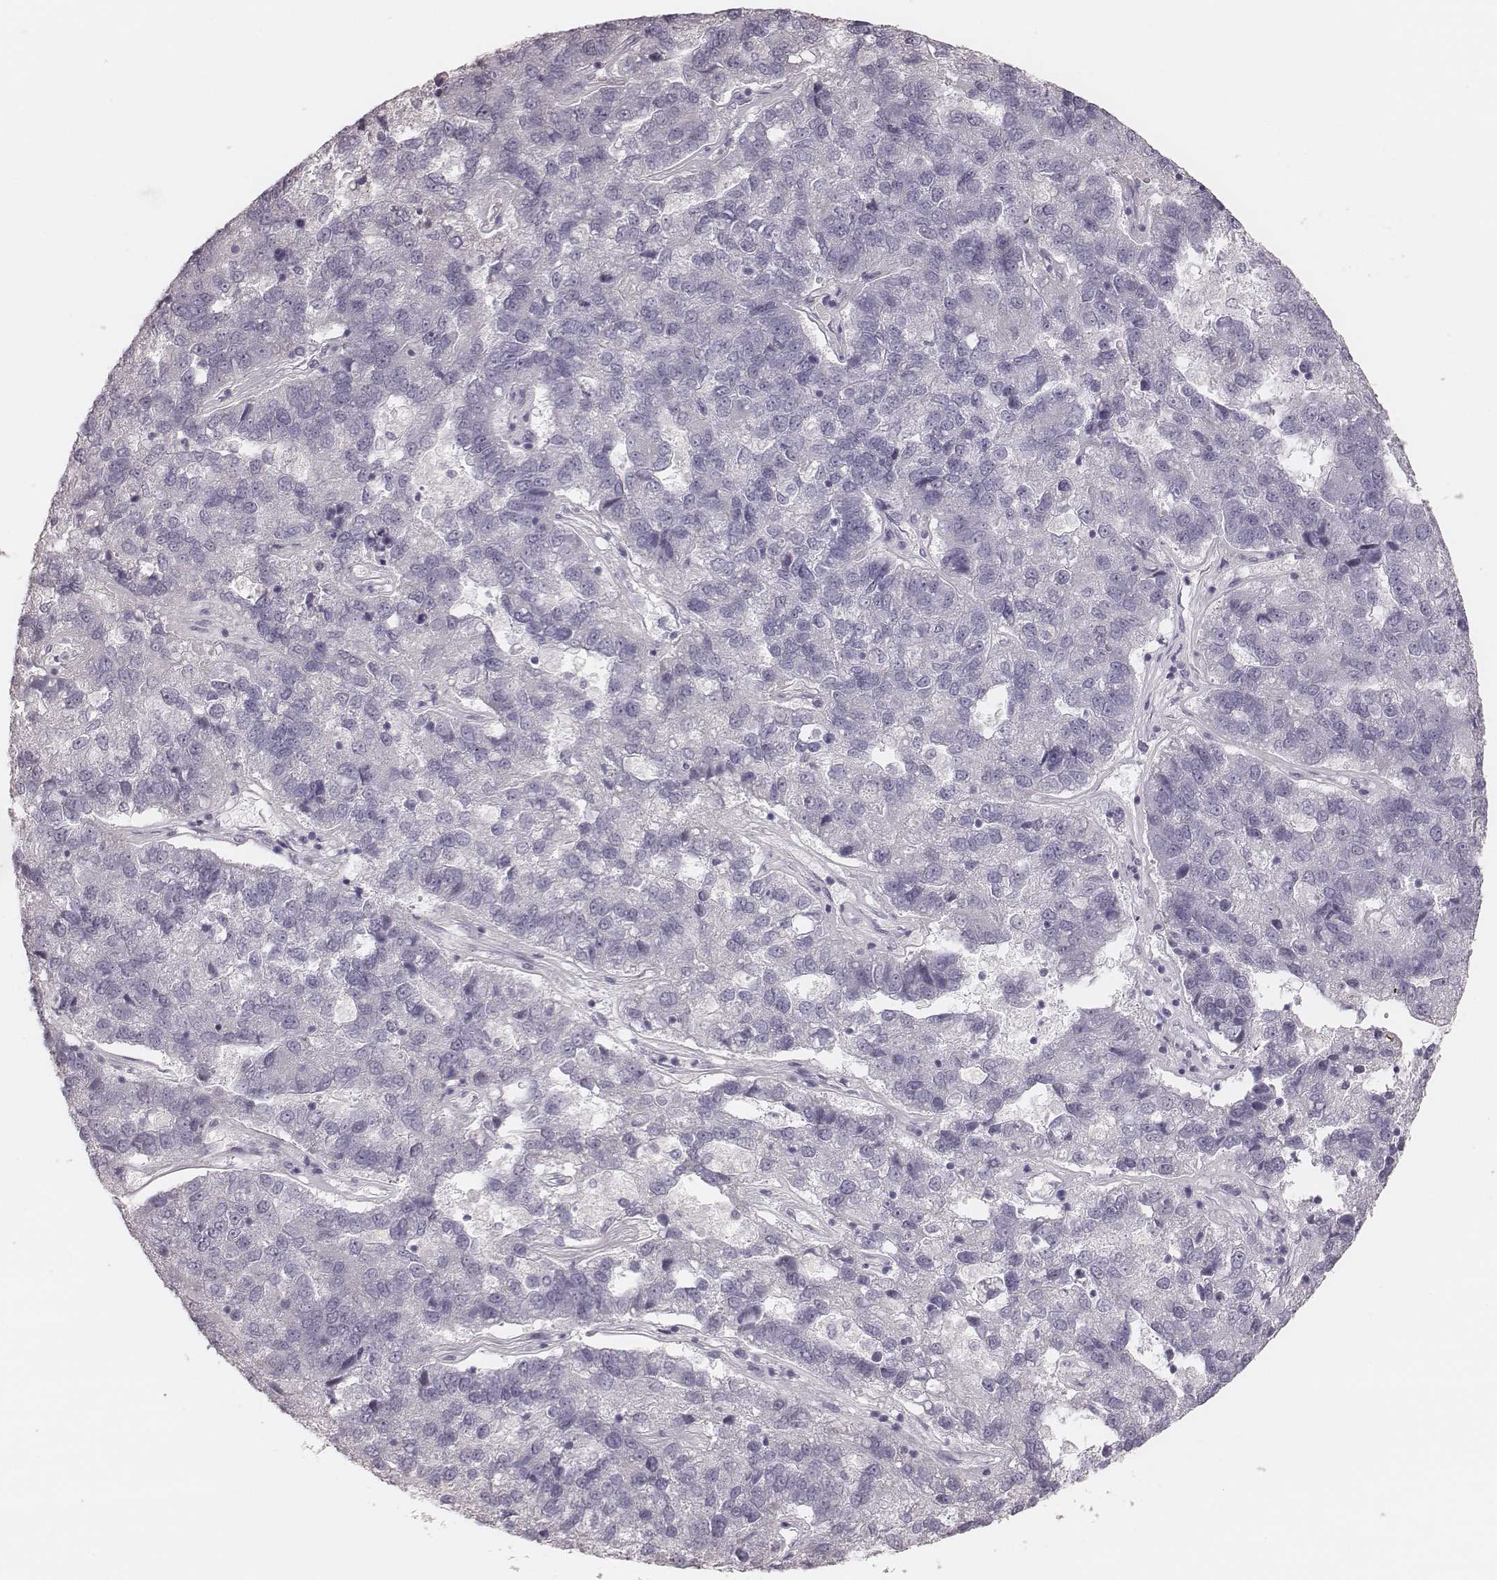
{"staining": {"intensity": "negative", "quantity": "none", "location": "none"}, "tissue": "pancreatic cancer", "cell_type": "Tumor cells", "image_type": "cancer", "snomed": [{"axis": "morphology", "description": "Adenocarcinoma, NOS"}, {"axis": "topography", "description": "Pancreas"}], "caption": "The immunohistochemistry (IHC) image has no significant expression in tumor cells of pancreatic cancer tissue. The staining was performed using DAB to visualize the protein expression in brown, while the nuclei were stained in blue with hematoxylin (Magnification: 20x).", "gene": "ZP4", "patient": {"sex": "female", "age": 61}}